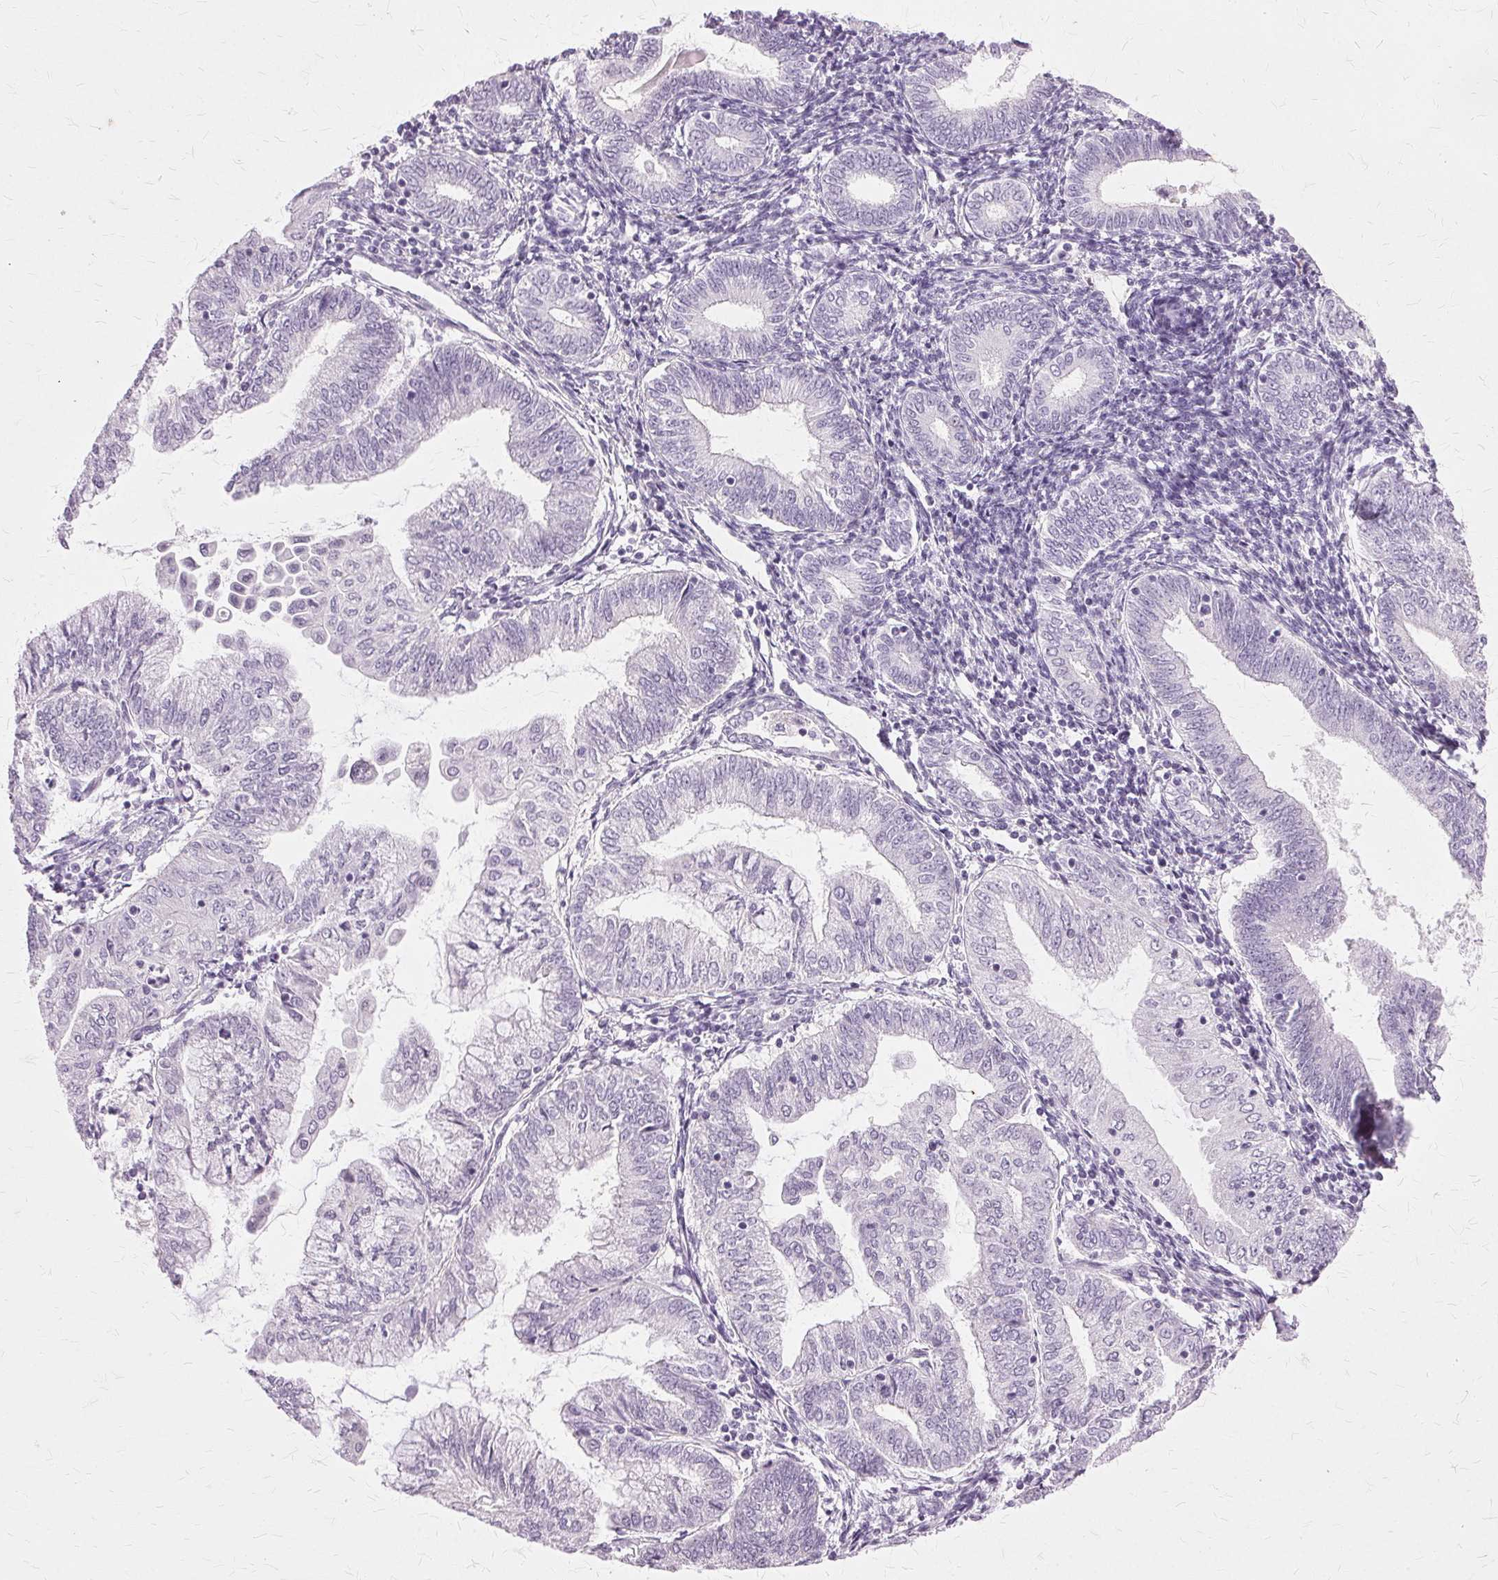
{"staining": {"intensity": "negative", "quantity": "none", "location": "none"}, "tissue": "endometrial cancer", "cell_type": "Tumor cells", "image_type": "cancer", "snomed": [{"axis": "morphology", "description": "Adenocarcinoma, NOS"}, {"axis": "topography", "description": "Endometrium"}], "caption": "This is an immunohistochemistry image of human endometrial cancer (adenocarcinoma). There is no positivity in tumor cells.", "gene": "SLC45A3", "patient": {"sex": "female", "age": 55}}